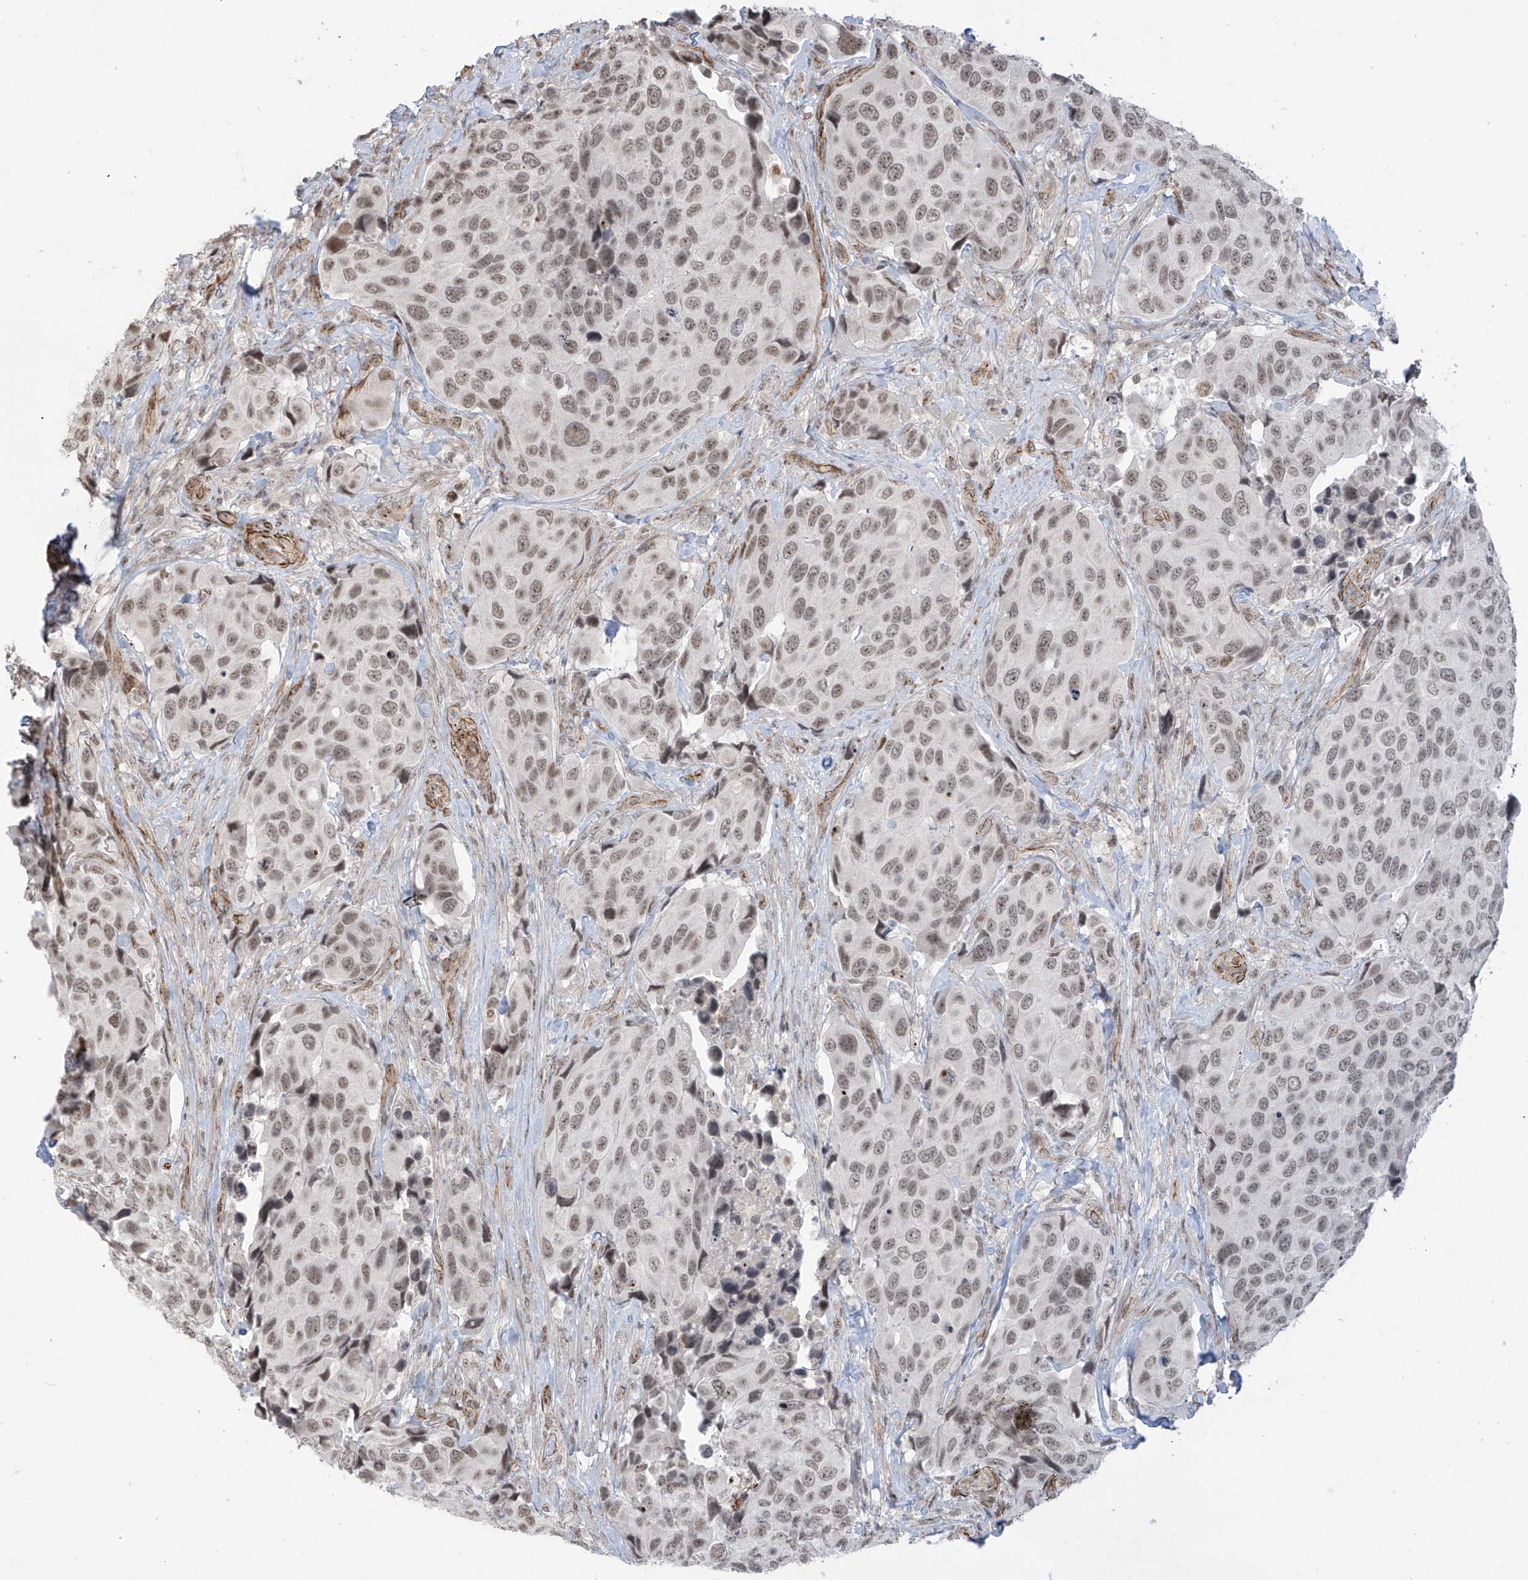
{"staining": {"intensity": "weak", "quantity": ">75%", "location": "nuclear"}, "tissue": "urothelial cancer", "cell_type": "Tumor cells", "image_type": "cancer", "snomed": [{"axis": "morphology", "description": "Urothelial carcinoma, High grade"}, {"axis": "topography", "description": "Urinary bladder"}], "caption": "Immunohistochemical staining of human high-grade urothelial carcinoma shows weak nuclear protein positivity in about >75% of tumor cells. (brown staining indicates protein expression, while blue staining denotes nuclei).", "gene": "METAP1D", "patient": {"sex": "male", "age": 74}}